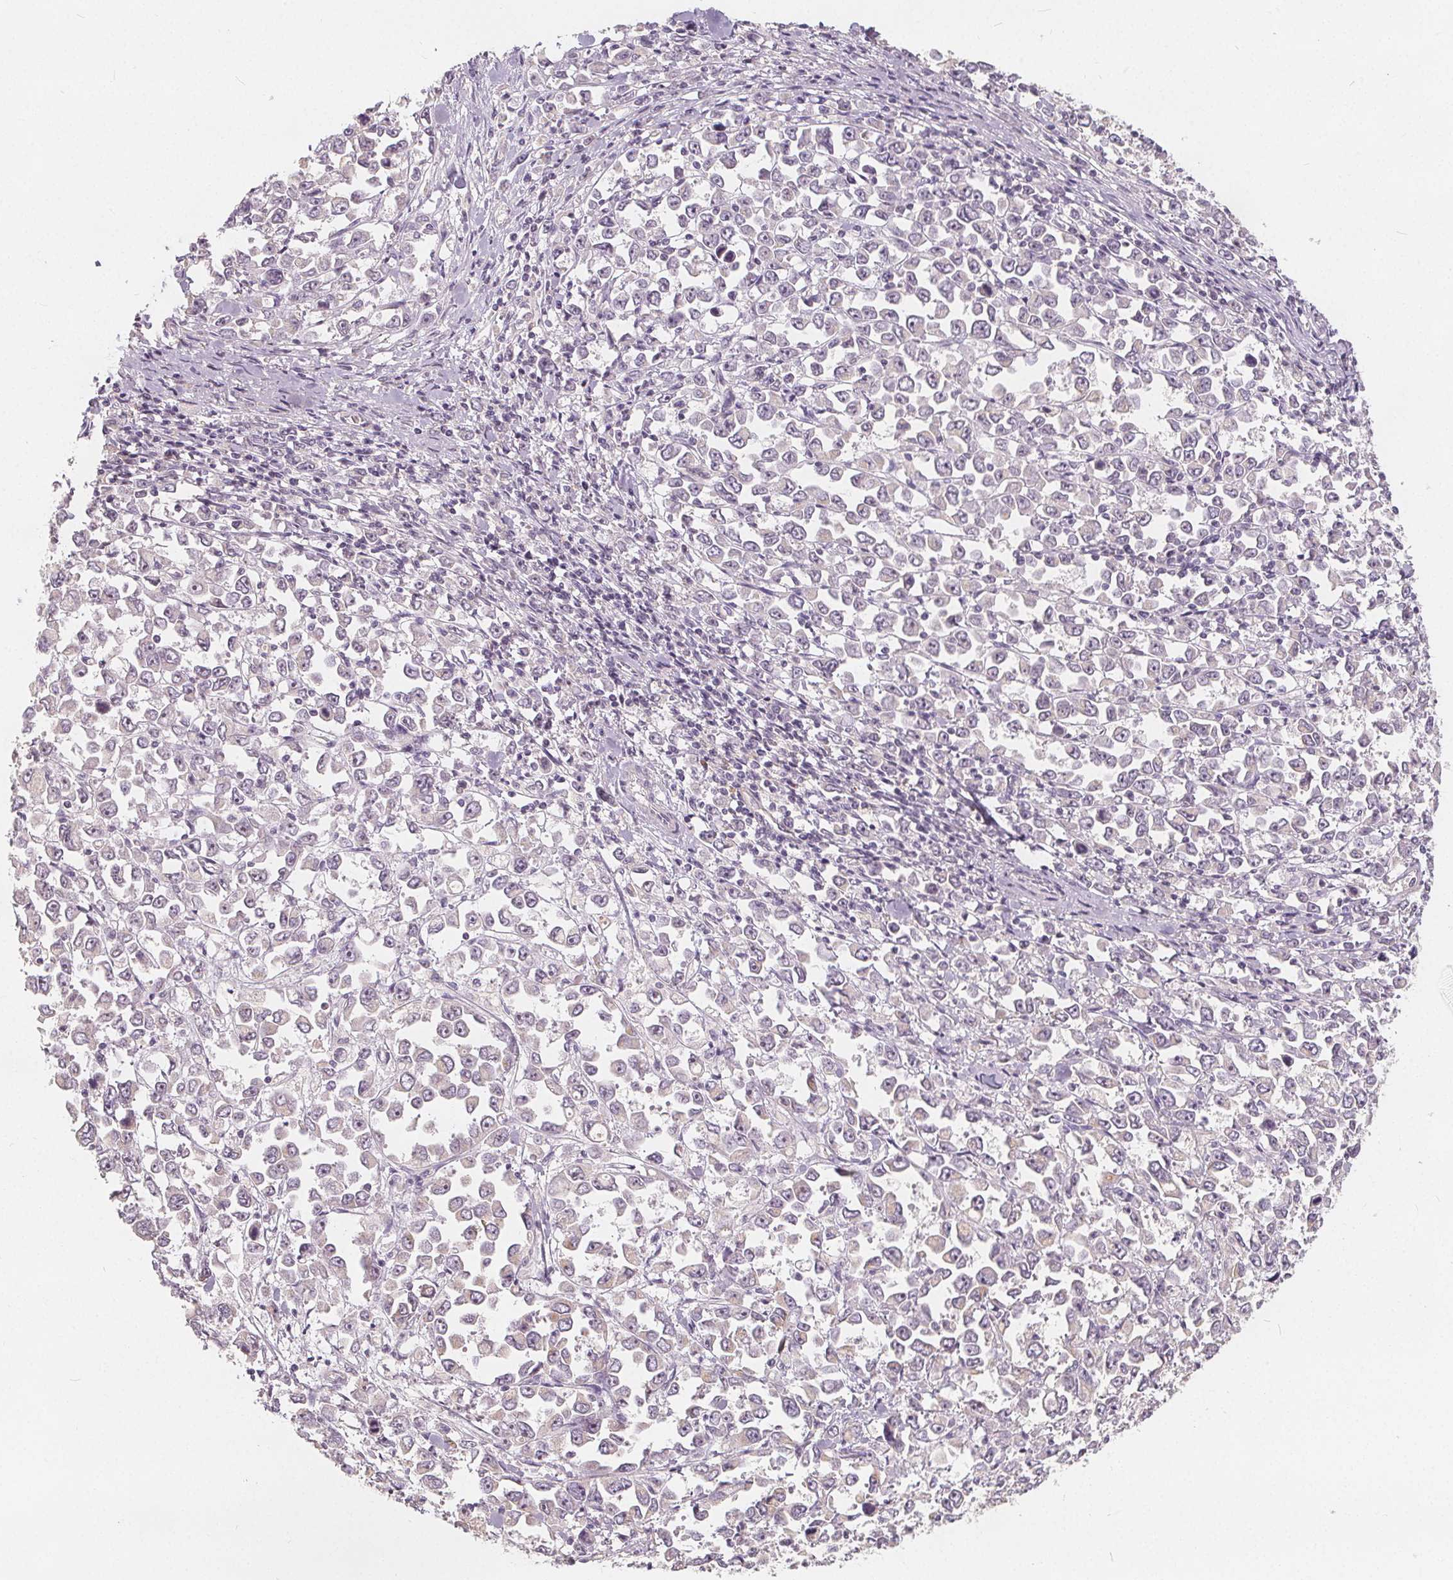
{"staining": {"intensity": "negative", "quantity": "none", "location": "none"}, "tissue": "stomach cancer", "cell_type": "Tumor cells", "image_type": "cancer", "snomed": [{"axis": "morphology", "description": "Adenocarcinoma, NOS"}, {"axis": "topography", "description": "Stomach, upper"}], "caption": "This is a micrograph of immunohistochemistry staining of stomach cancer (adenocarcinoma), which shows no staining in tumor cells.", "gene": "DRC3", "patient": {"sex": "male", "age": 70}}